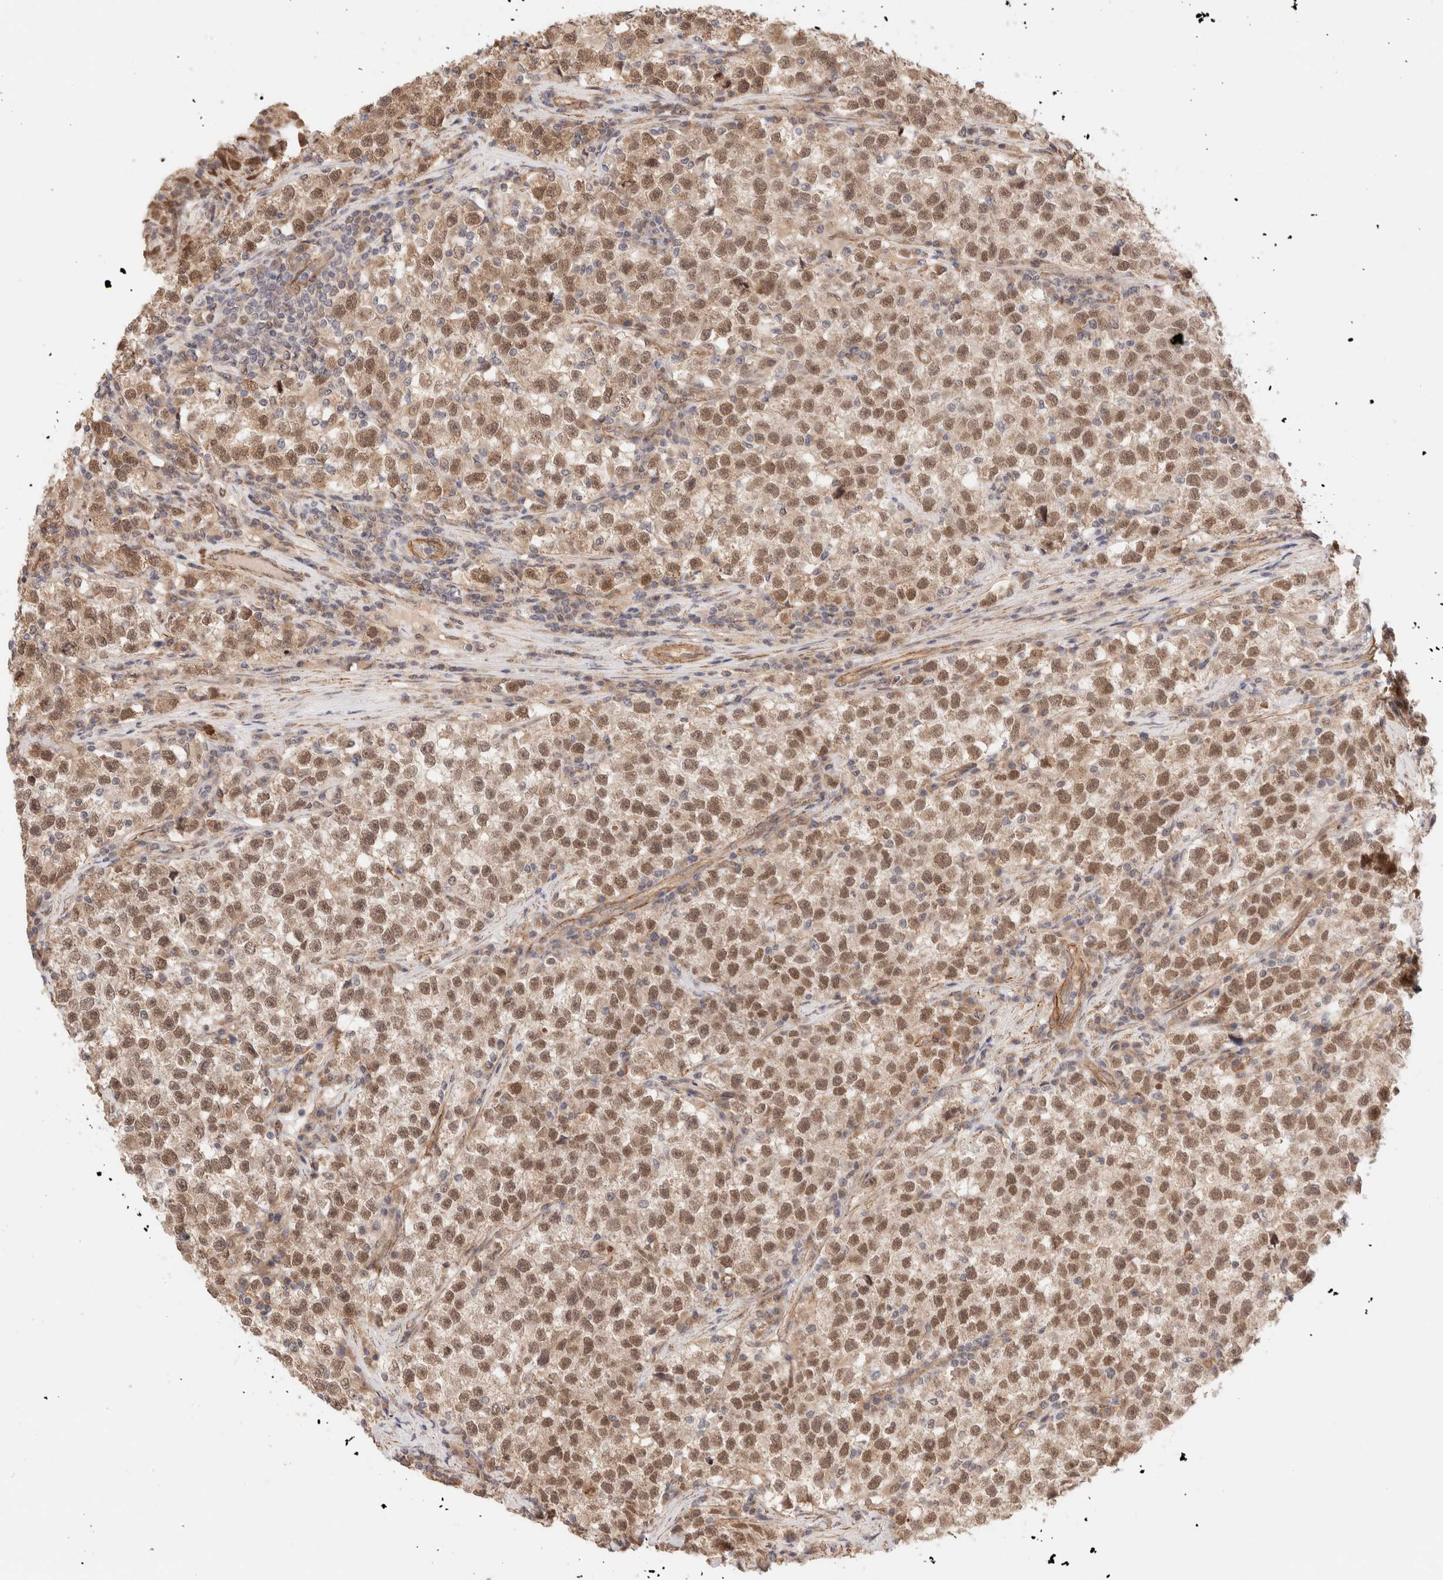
{"staining": {"intensity": "moderate", "quantity": ">75%", "location": "nuclear"}, "tissue": "testis cancer", "cell_type": "Tumor cells", "image_type": "cancer", "snomed": [{"axis": "morphology", "description": "Seminoma, NOS"}, {"axis": "topography", "description": "Testis"}], "caption": "IHC micrograph of neoplastic tissue: testis seminoma stained using immunohistochemistry (IHC) shows medium levels of moderate protein expression localized specifically in the nuclear of tumor cells, appearing as a nuclear brown color.", "gene": "BRPF3", "patient": {"sex": "male", "age": 22}}